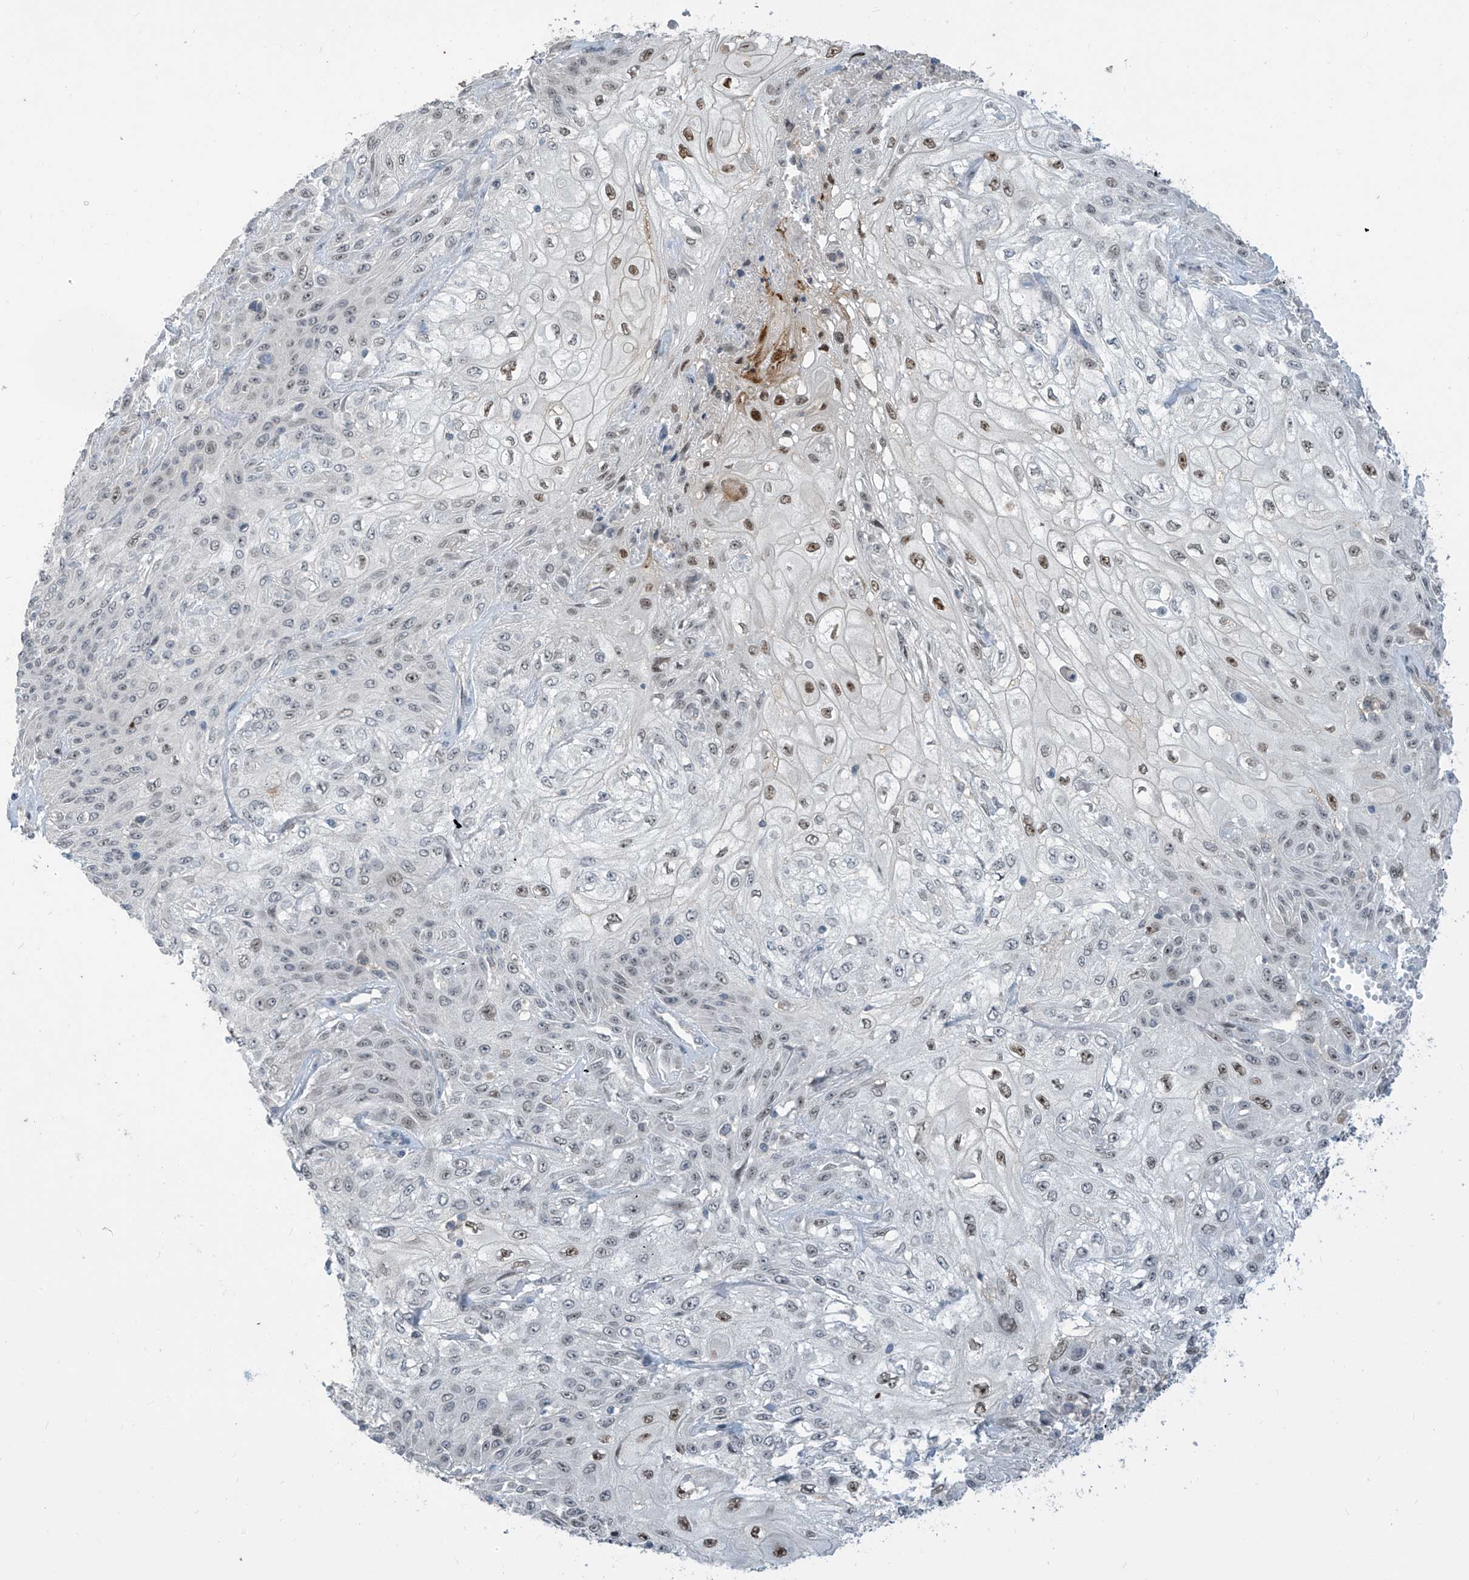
{"staining": {"intensity": "moderate", "quantity": "<25%", "location": "nuclear"}, "tissue": "skin cancer", "cell_type": "Tumor cells", "image_type": "cancer", "snomed": [{"axis": "morphology", "description": "Squamous cell carcinoma, NOS"}, {"axis": "morphology", "description": "Squamous cell carcinoma, metastatic, NOS"}, {"axis": "topography", "description": "Skin"}, {"axis": "topography", "description": "Lymph node"}], "caption": "A low amount of moderate nuclear staining is appreciated in about <25% of tumor cells in skin squamous cell carcinoma tissue.", "gene": "METAP1D", "patient": {"sex": "male", "age": 75}}